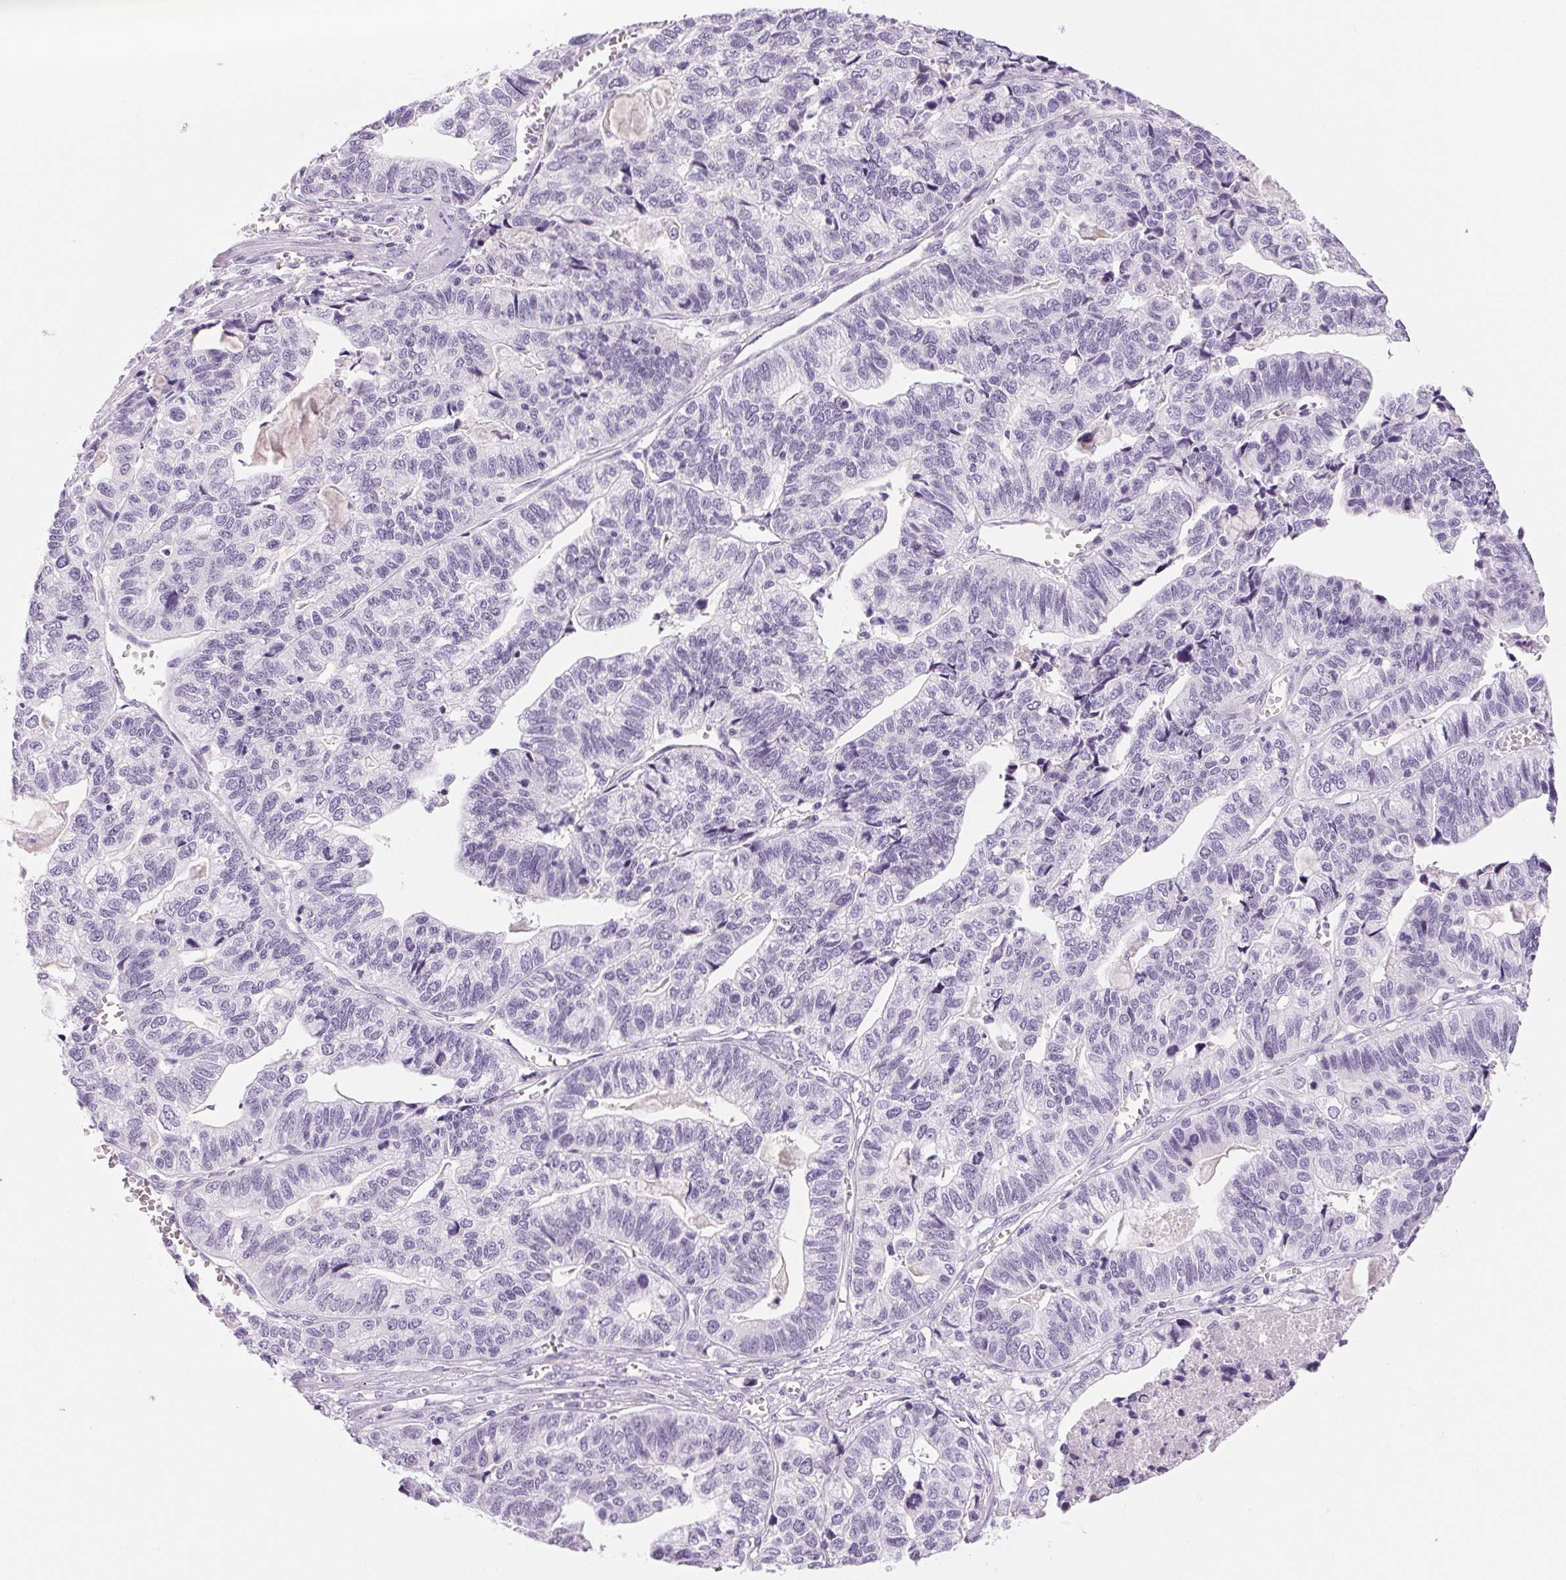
{"staining": {"intensity": "negative", "quantity": "none", "location": "none"}, "tissue": "stomach cancer", "cell_type": "Tumor cells", "image_type": "cancer", "snomed": [{"axis": "morphology", "description": "Adenocarcinoma, NOS"}, {"axis": "topography", "description": "Stomach, upper"}], "caption": "Micrograph shows no significant protein positivity in tumor cells of stomach cancer.", "gene": "IFIT1B", "patient": {"sex": "female", "age": 67}}